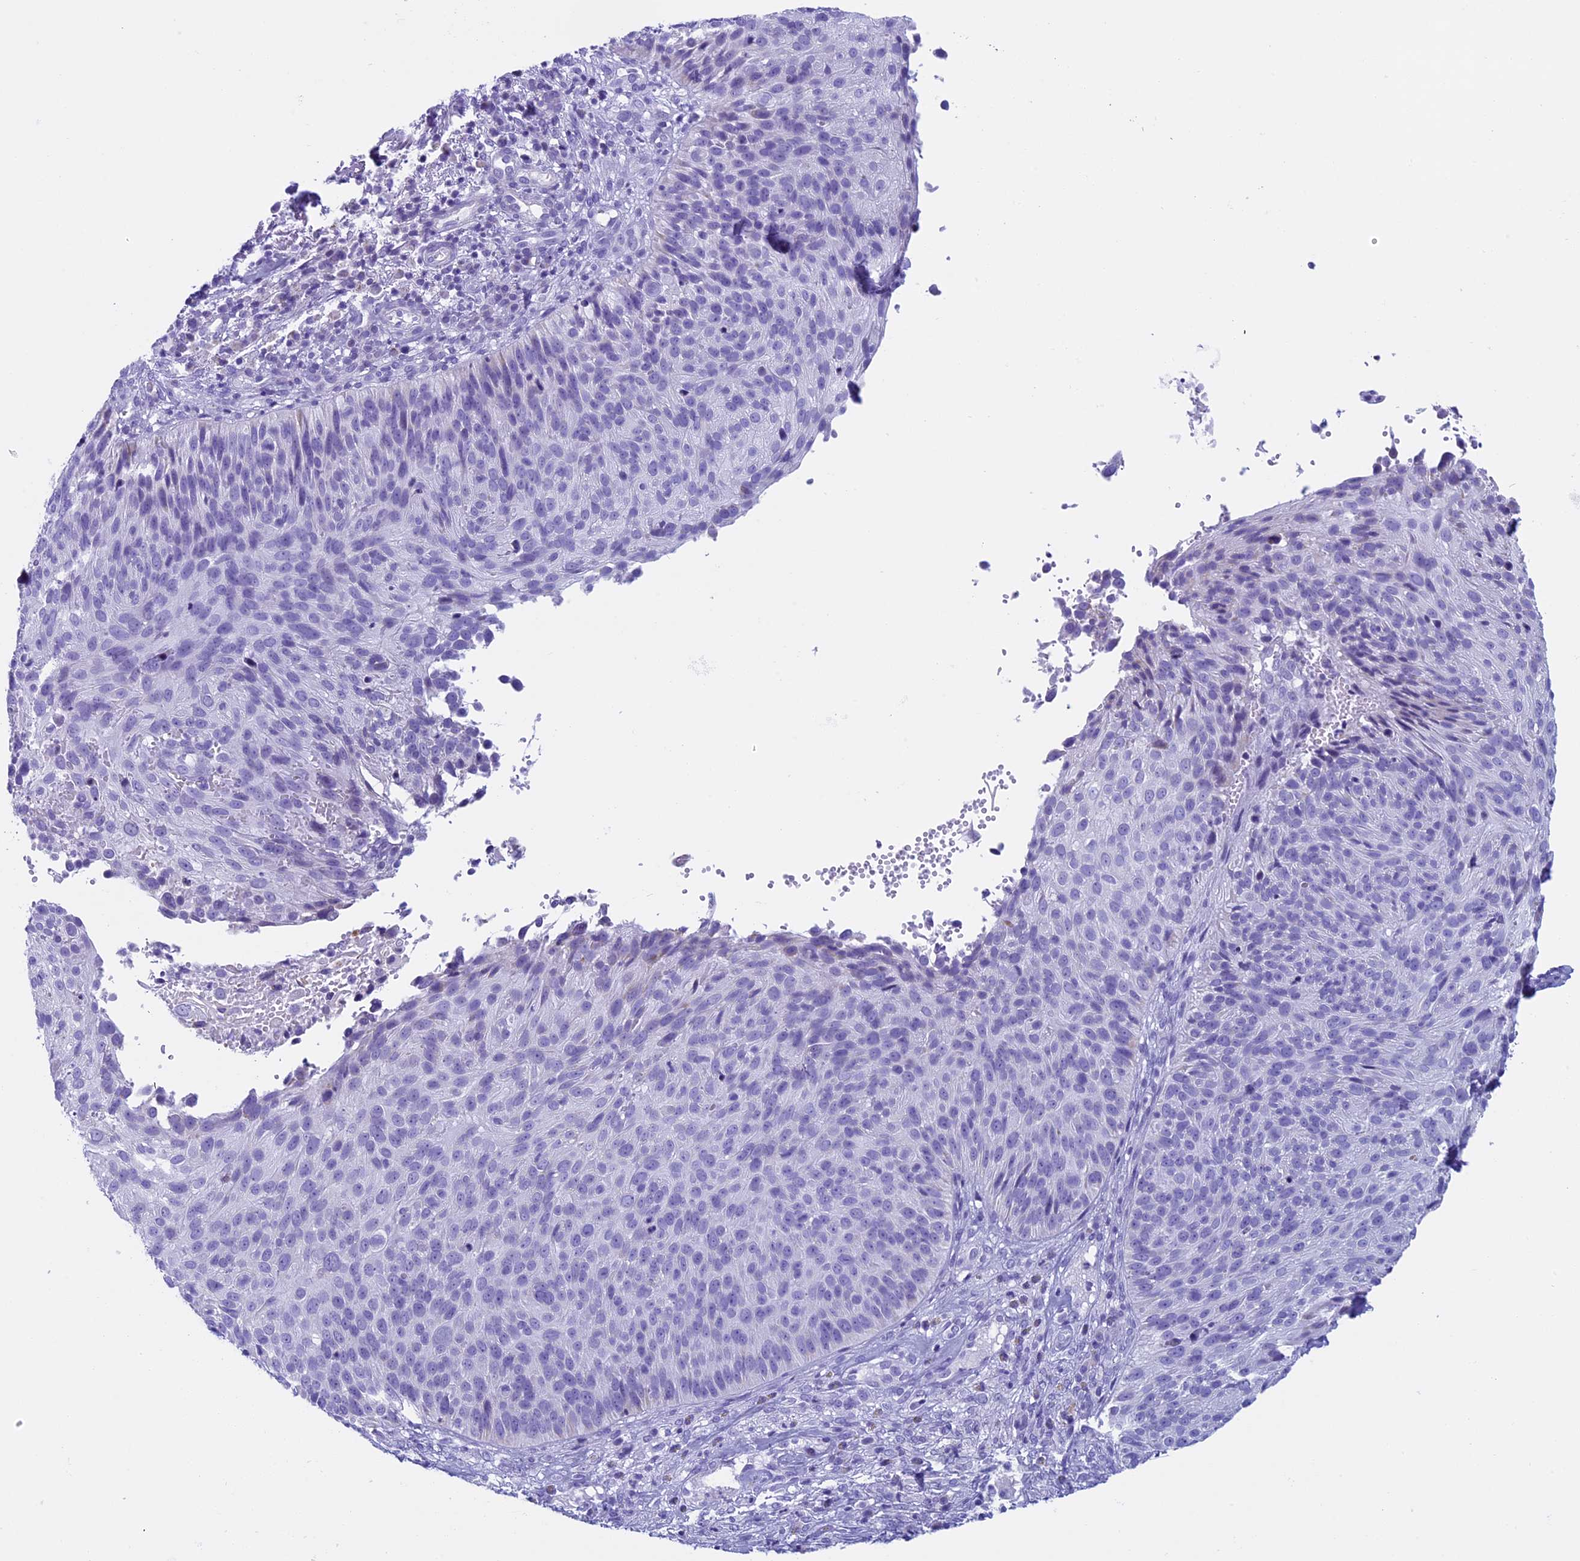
{"staining": {"intensity": "negative", "quantity": "none", "location": "none"}, "tissue": "cervical cancer", "cell_type": "Tumor cells", "image_type": "cancer", "snomed": [{"axis": "morphology", "description": "Squamous cell carcinoma, NOS"}, {"axis": "topography", "description": "Cervix"}], "caption": "IHC of human cervical cancer demonstrates no staining in tumor cells.", "gene": "ZNF563", "patient": {"sex": "female", "age": 74}}